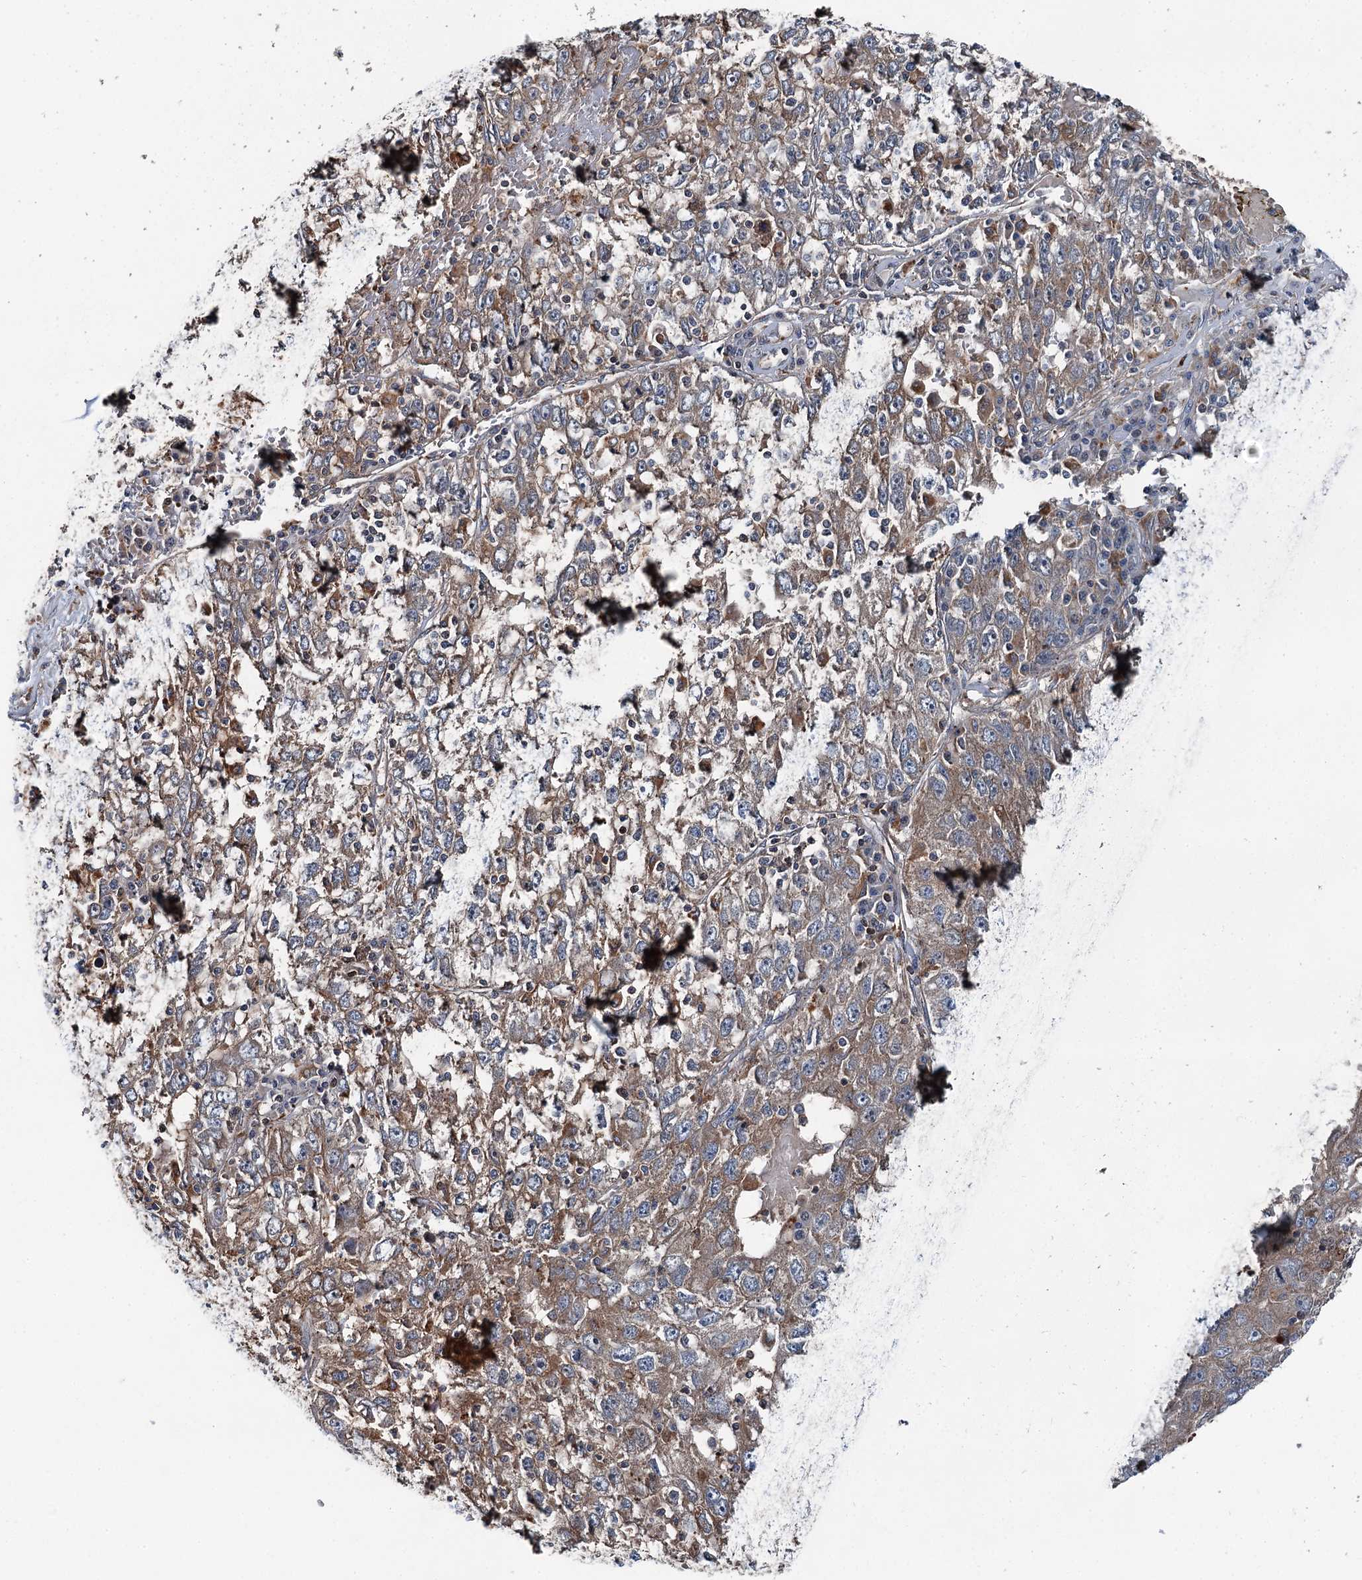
{"staining": {"intensity": "weak", "quantity": "25%-75%", "location": "cytoplasmic/membranous"}, "tissue": "liver cancer", "cell_type": "Tumor cells", "image_type": "cancer", "snomed": [{"axis": "morphology", "description": "Carcinoma, Hepatocellular, NOS"}, {"axis": "topography", "description": "Liver"}], "caption": "Protein staining of hepatocellular carcinoma (liver) tissue exhibits weak cytoplasmic/membranous expression in about 25%-75% of tumor cells.", "gene": "POLR1D", "patient": {"sex": "male", "age": 49}}